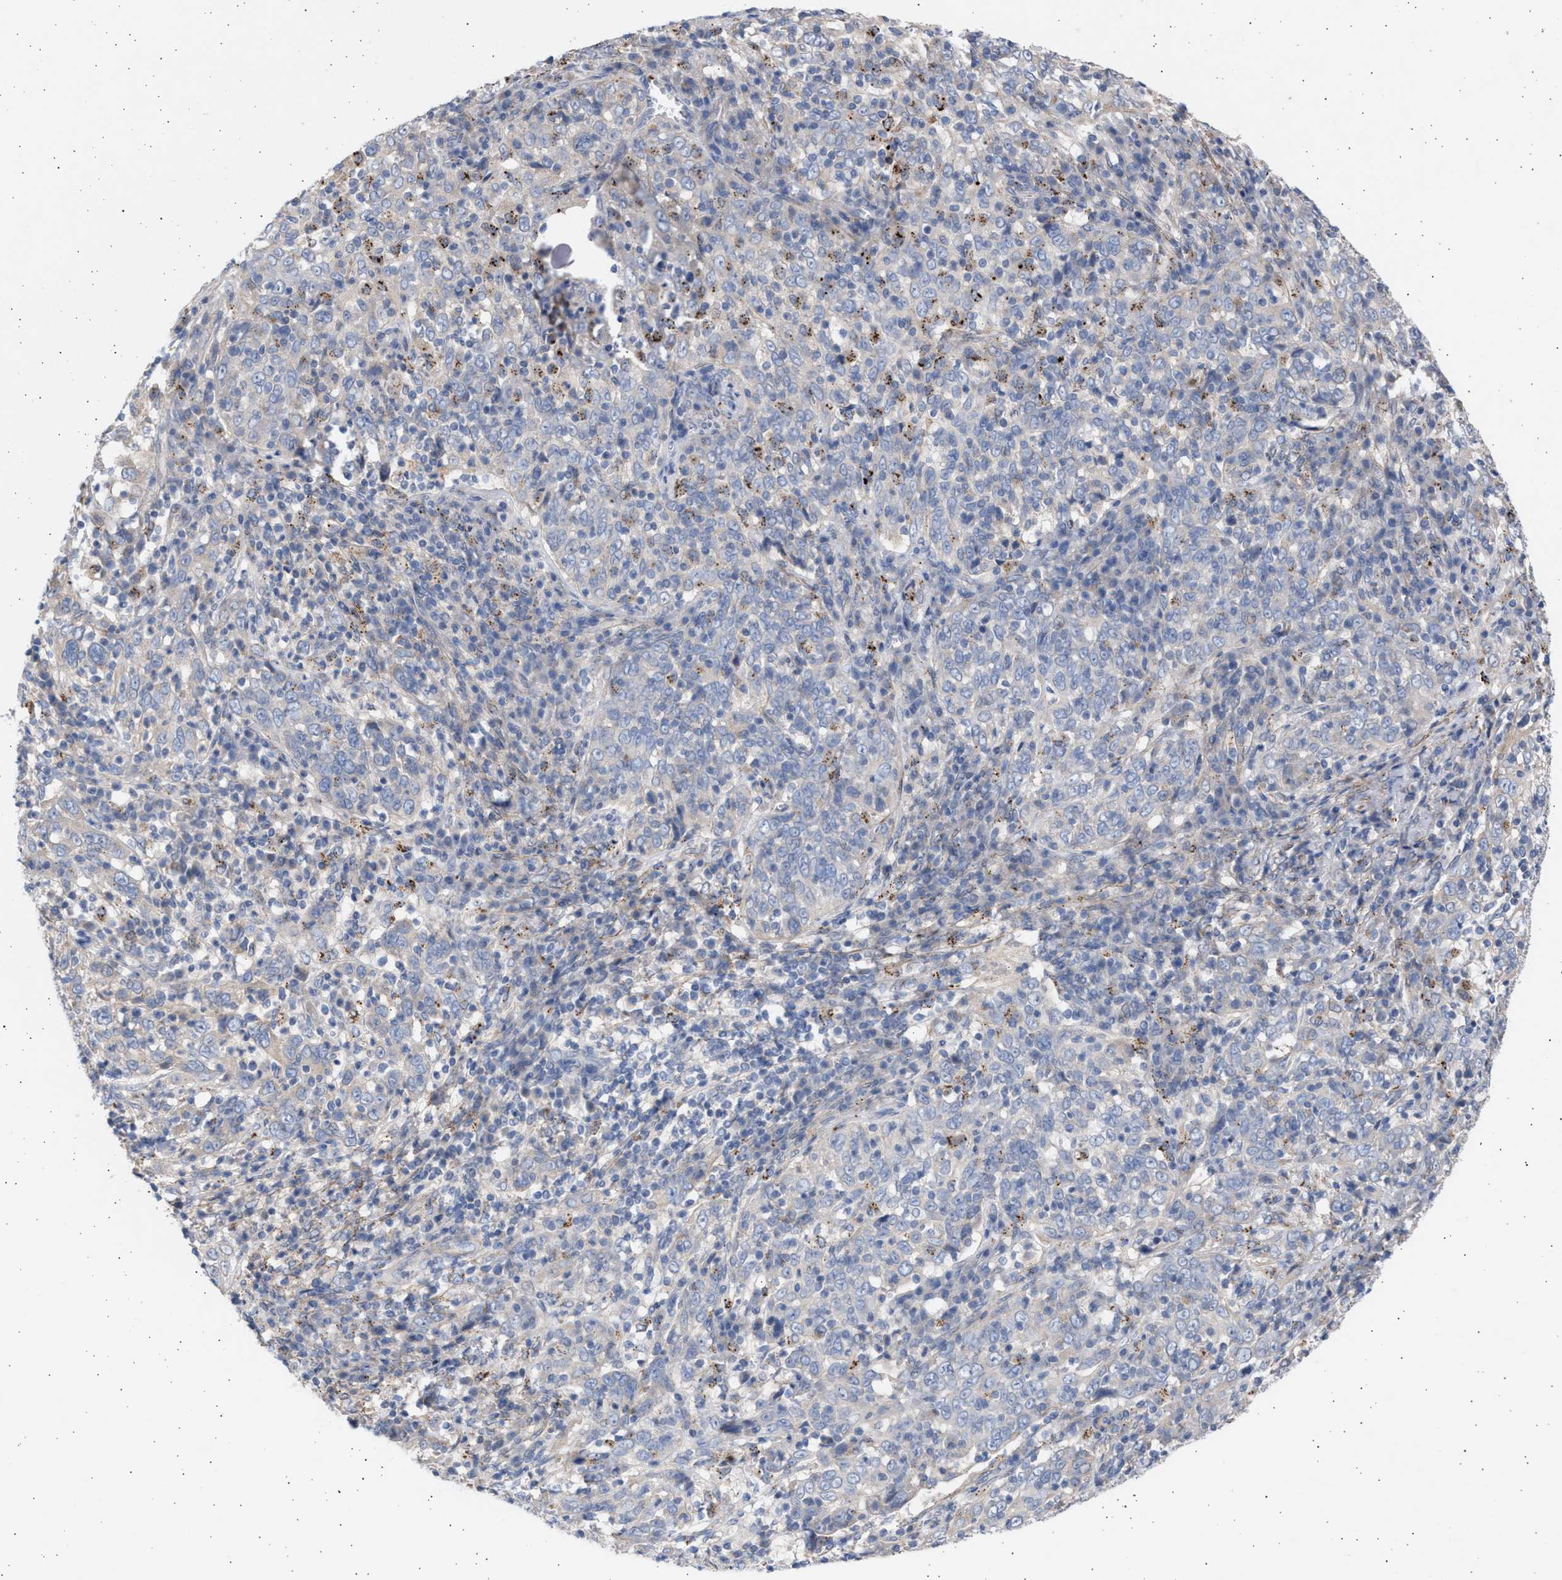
{"staining": {"intensity": "negative", "quantity": "none", "location": "none"}, "tissue": "cervical cancer", "cell_type": "Tumor cells", "image_type": "cancer", "snomed": [{"axis": "morphology", "description": "Squamous cell carcinoma, NOS"}, {"axis": "topography", "description": "Cervix"}], "caption": "IHC of cervical cancer (squamous cell carcinoma) shows no positivity in tumor cells. Brightfield microscopy of IHC stained with DAB (brown) and hematoxylin (blue), captured at high magnification.", "gene": "NBR1", "patient": {"sex": "female", "age": 46}}